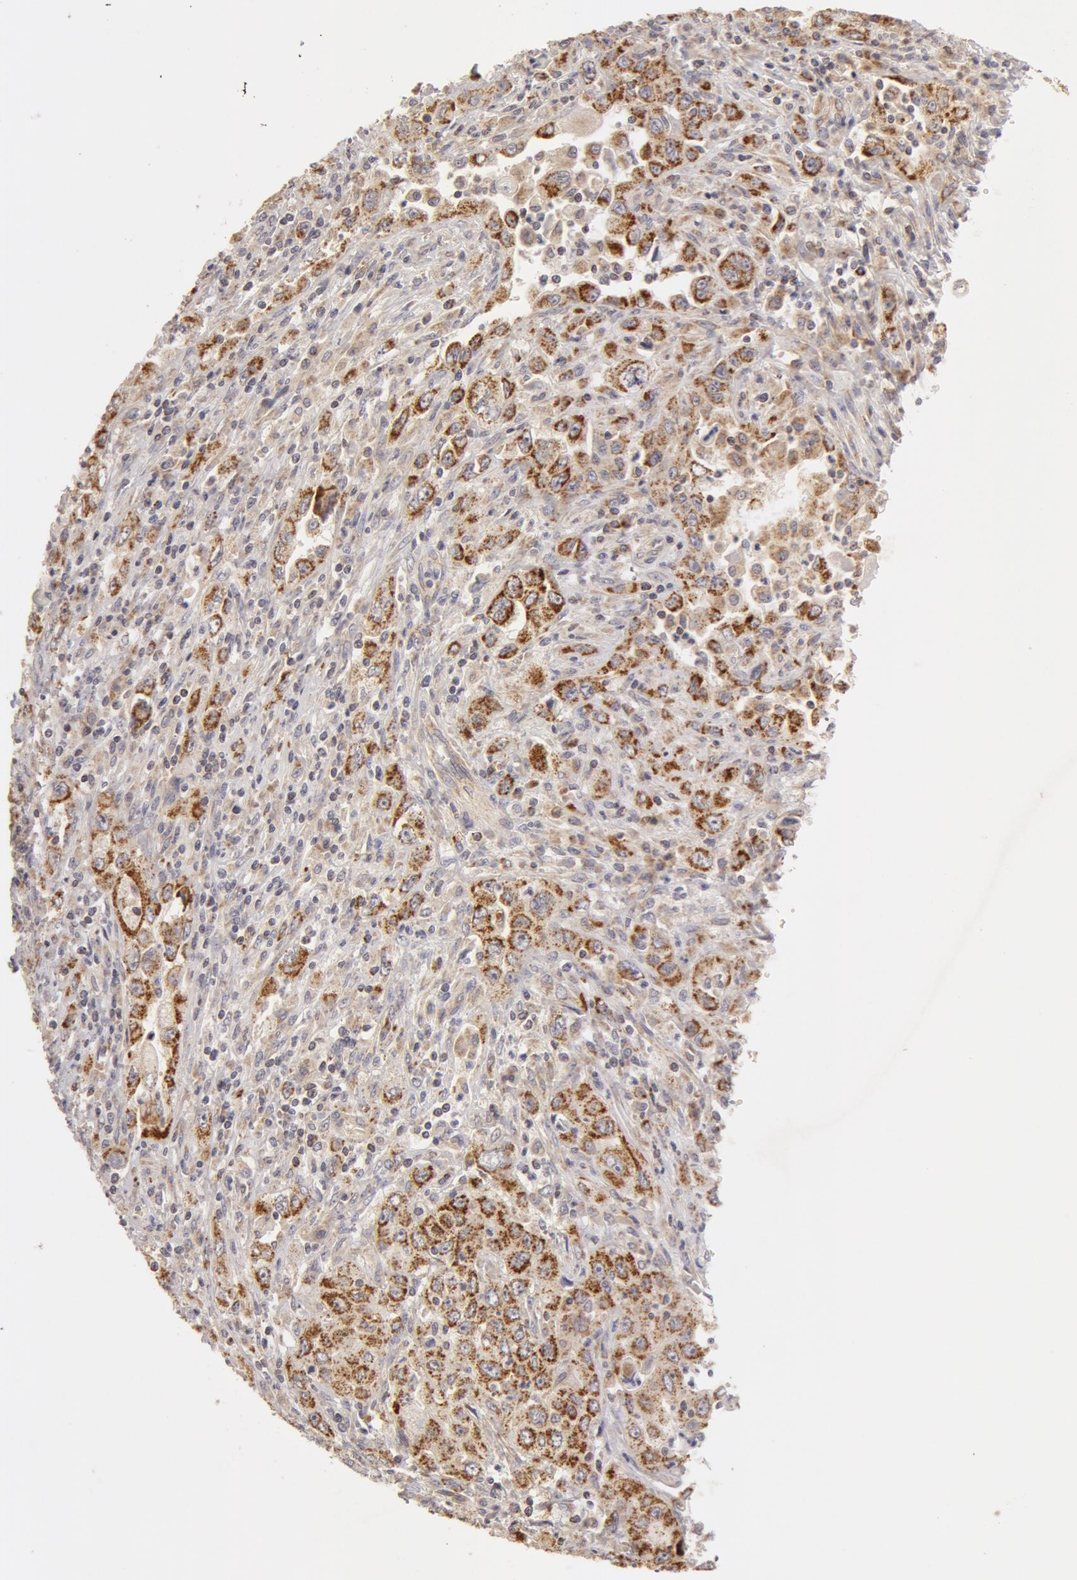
{"staining": {"intensity": "moderate", "quantity": "25%-75%", "location": "cytoplasmic/membranous"}, "tissue": "pancreatic cancer", "cell_type": "Tumor cells", "image_type": "cancer", "snomed": [{"axis": "morphology", "description": "Adenocarcinoma, NOS"}, {"axis": "topography", "description": "Pancreas"}], "caption": "Immunohistochemistry of pancreatic cancer (adenocarcinoma) shows medium levels of moderate cytoplasmic/membranous expression in about 25%-75% of tumor cells.", "gene": "ADPRH", "patient": {"sex": "male", "age": 70}}